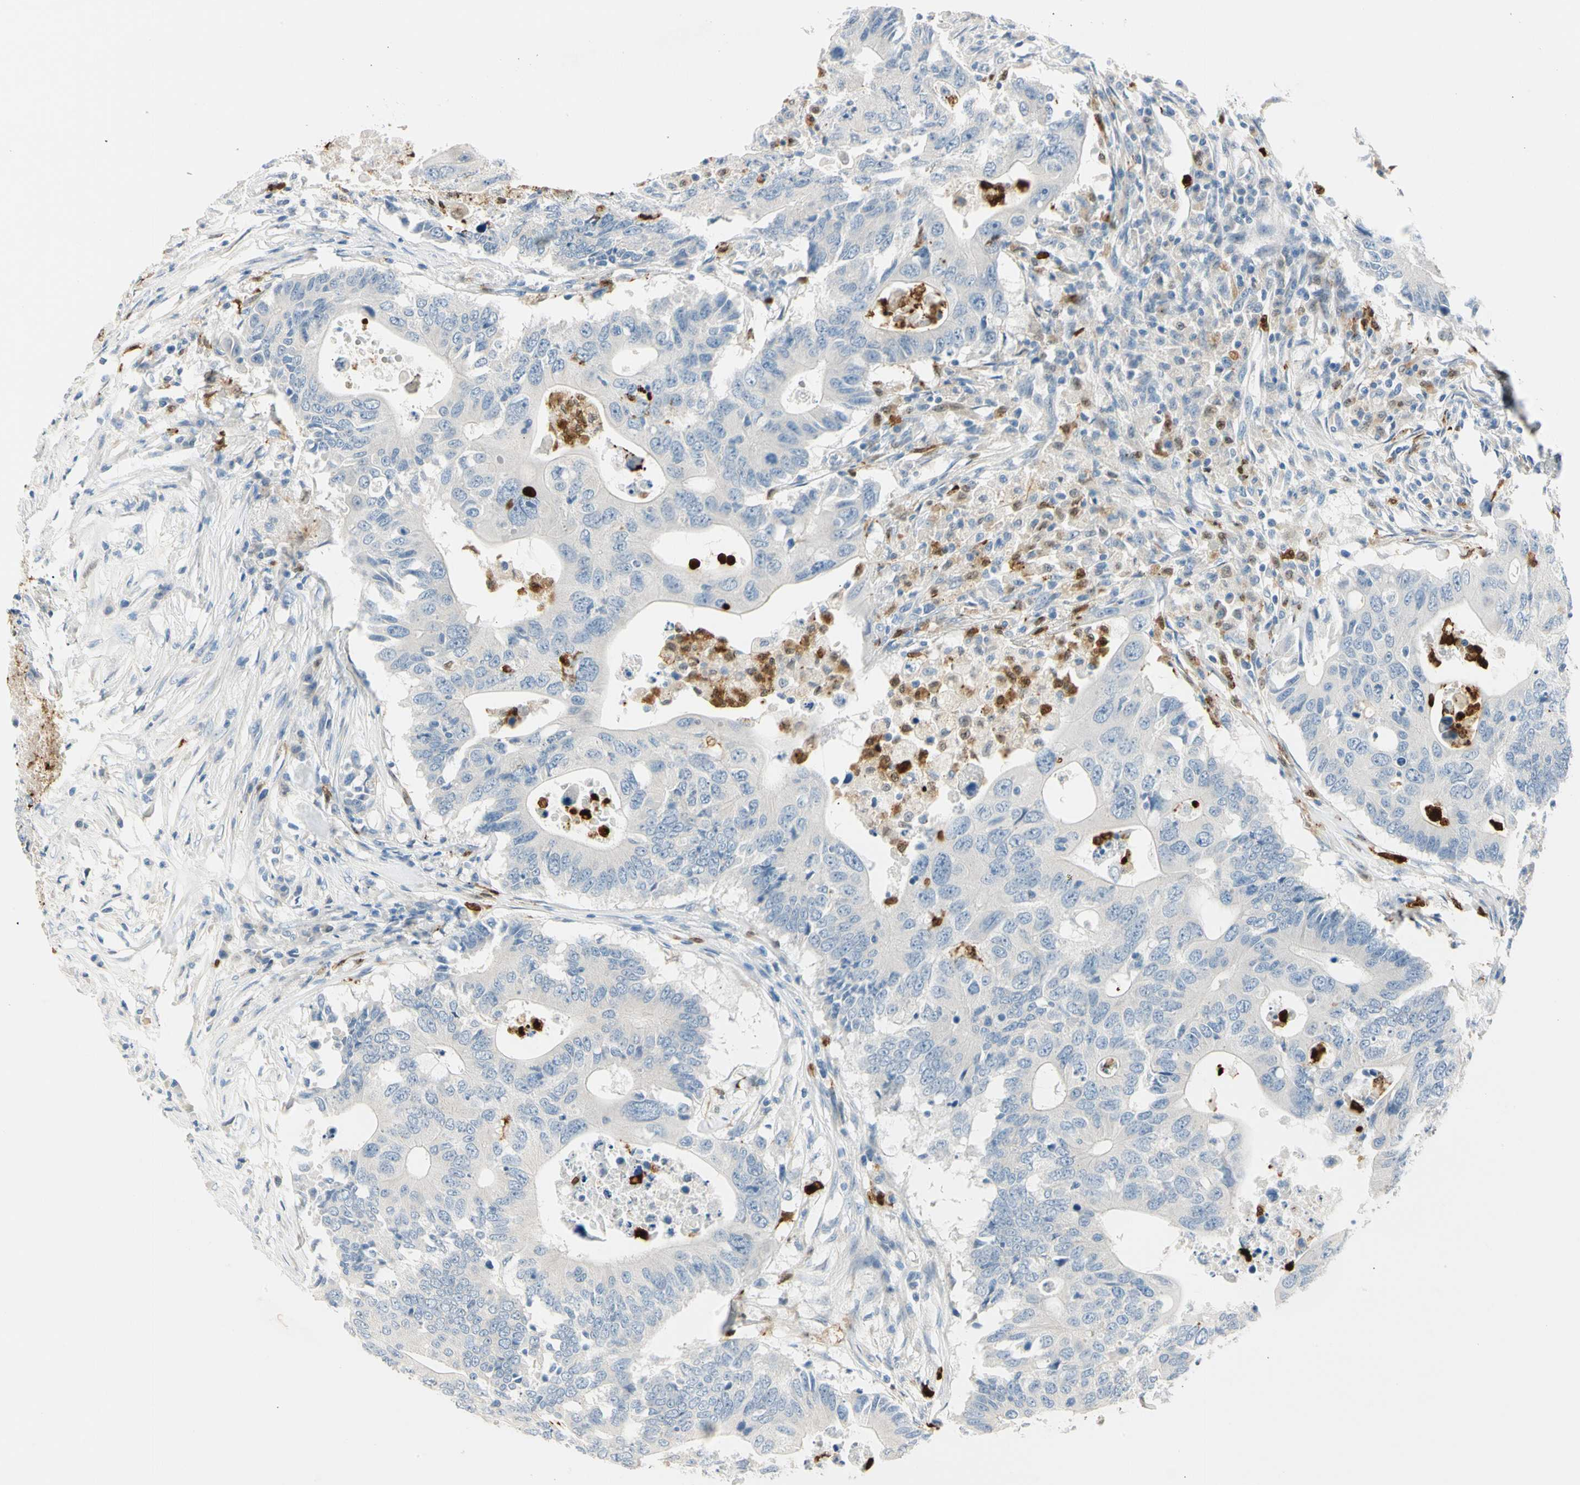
{"staining": {"intensity": "negative", "quantity": "none", "location": "none"}, "tissue": "colorectal cancer", "cell_type": "Tumor cells", "image_type": "cancer", "snomed": [{"axis": "morphology", "description": "Adenocarcinoma, NOS"}, {"axis": "topography", "description": "Colon"}], "caption": "A high-resolution histopathology image shows IHC staining of adenocarcinoma (colorectal), which shows no significant staining in tumor cells.", "gene": "TRAF5", "patient": {"sex": "male", "age": 71}}